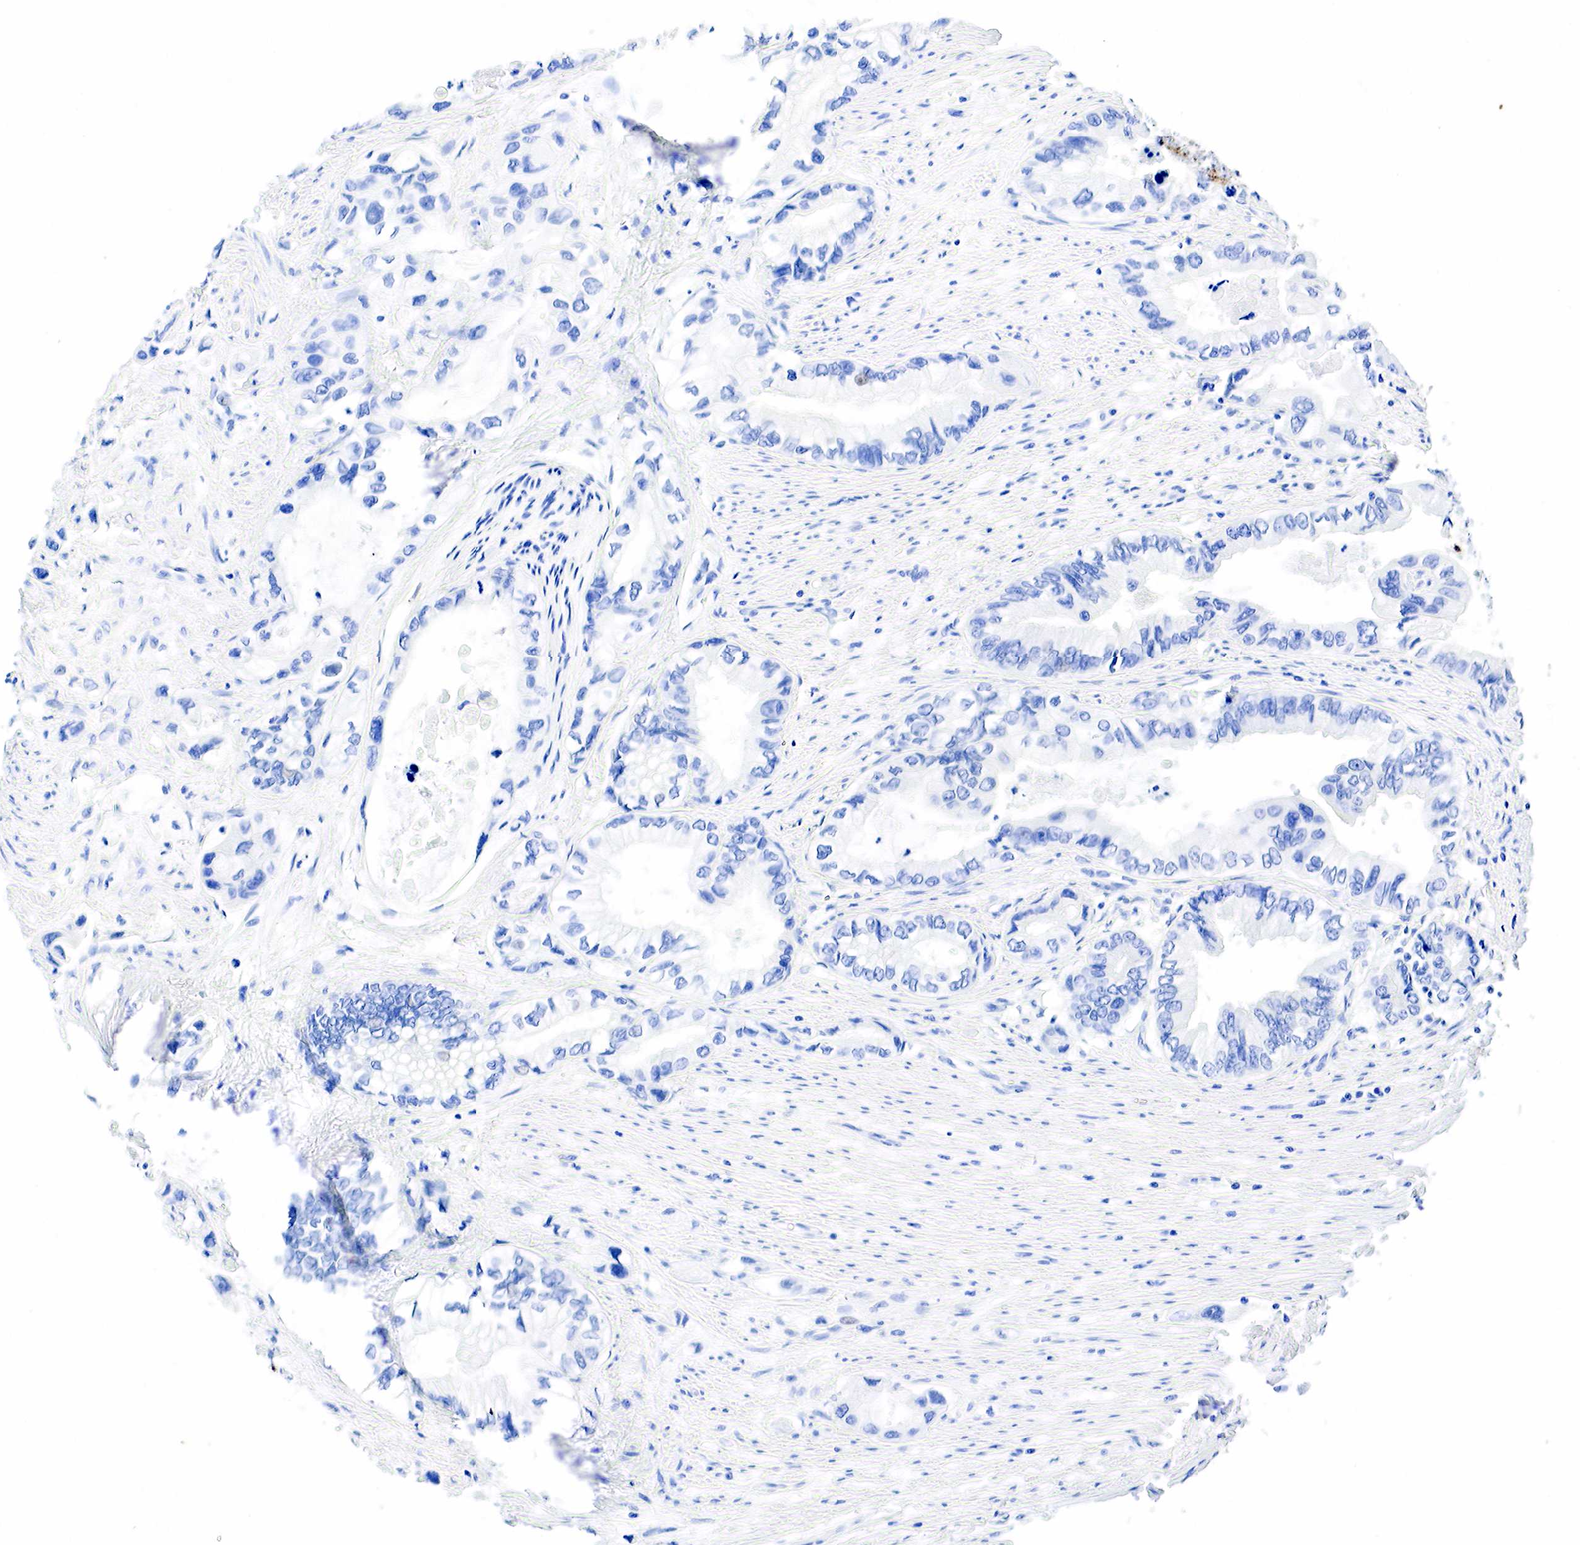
{"staining": {"intensity": "negative", "quantity": "none", "location": "none"}, "tissue": "pancreatic cancer", "cell_type": "Tumor cells", "image_type": "cancer", "snomed": [{"axis": "morphology", "description": "Adenocarcinoma, NOS"}, {"axis": "topography", "description": "Pancreas"}, {"axis": "topography", "description": "Stomach, upper"}], "caption": "Immunohistochemical staining of human pancreatic adenocarcinoma exhibits no significant staining in tumor cells.", "gene": "KRT7", "patient": {"sex": "male", "age": 77}}